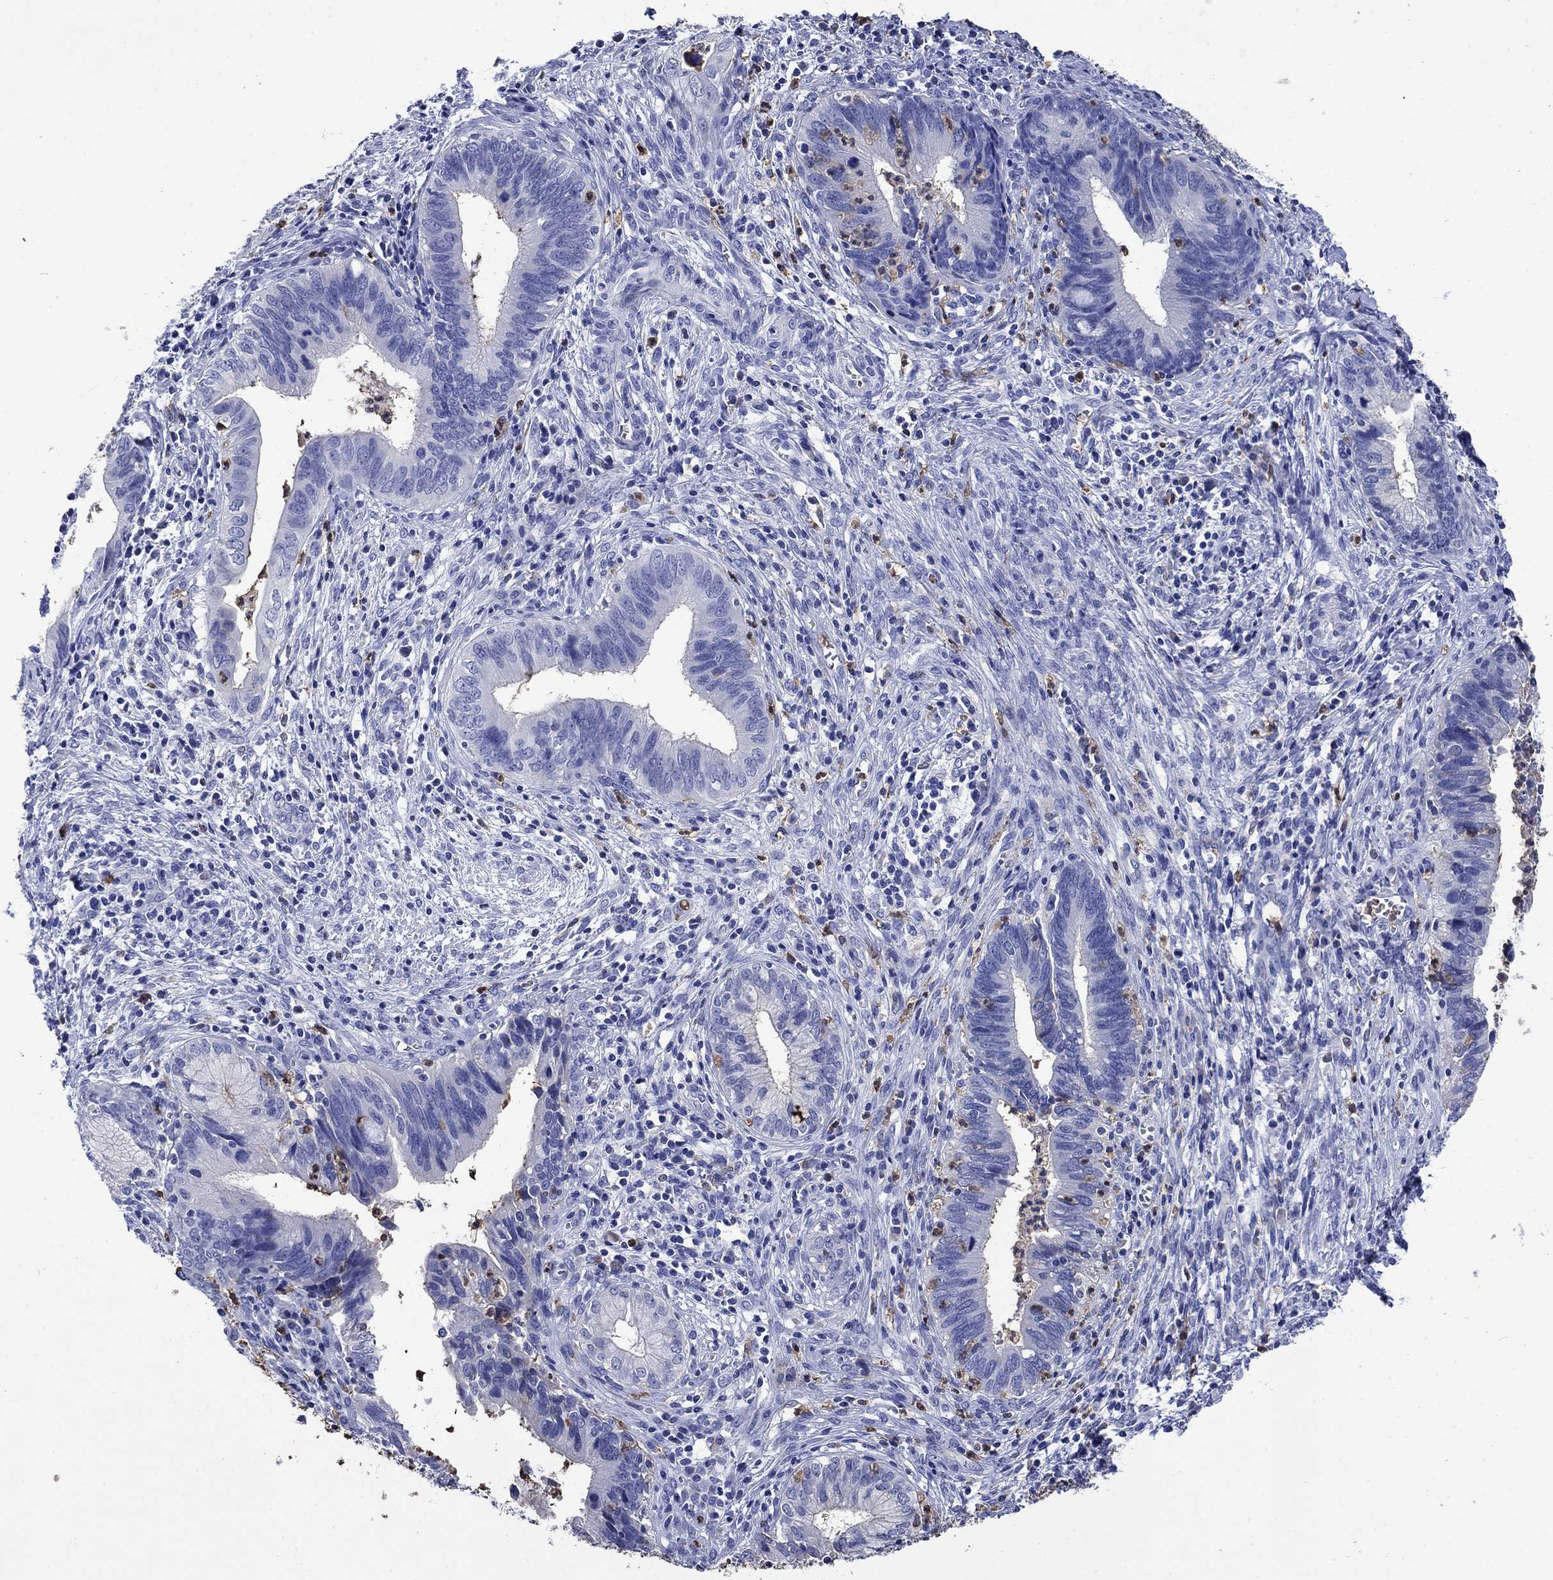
{"staining": {"intensity": "negative", "quantity": "none", "location": "none"}, "tissue": "cervical cancer", "cell_type": "Tumor cells", "image_type": "cancer", "snomed": [{"axis": "morphology", "description": "Adenocarcinoma, NOS"}, {"axis": "topography", "description": "Cervix"}], "caption": "This is an immunohistochemistry micrograph of cervical cancer. There is no staining in tumor cells.", "gene": "TFR2", "patient": {"sex": "female", "age": 42}}